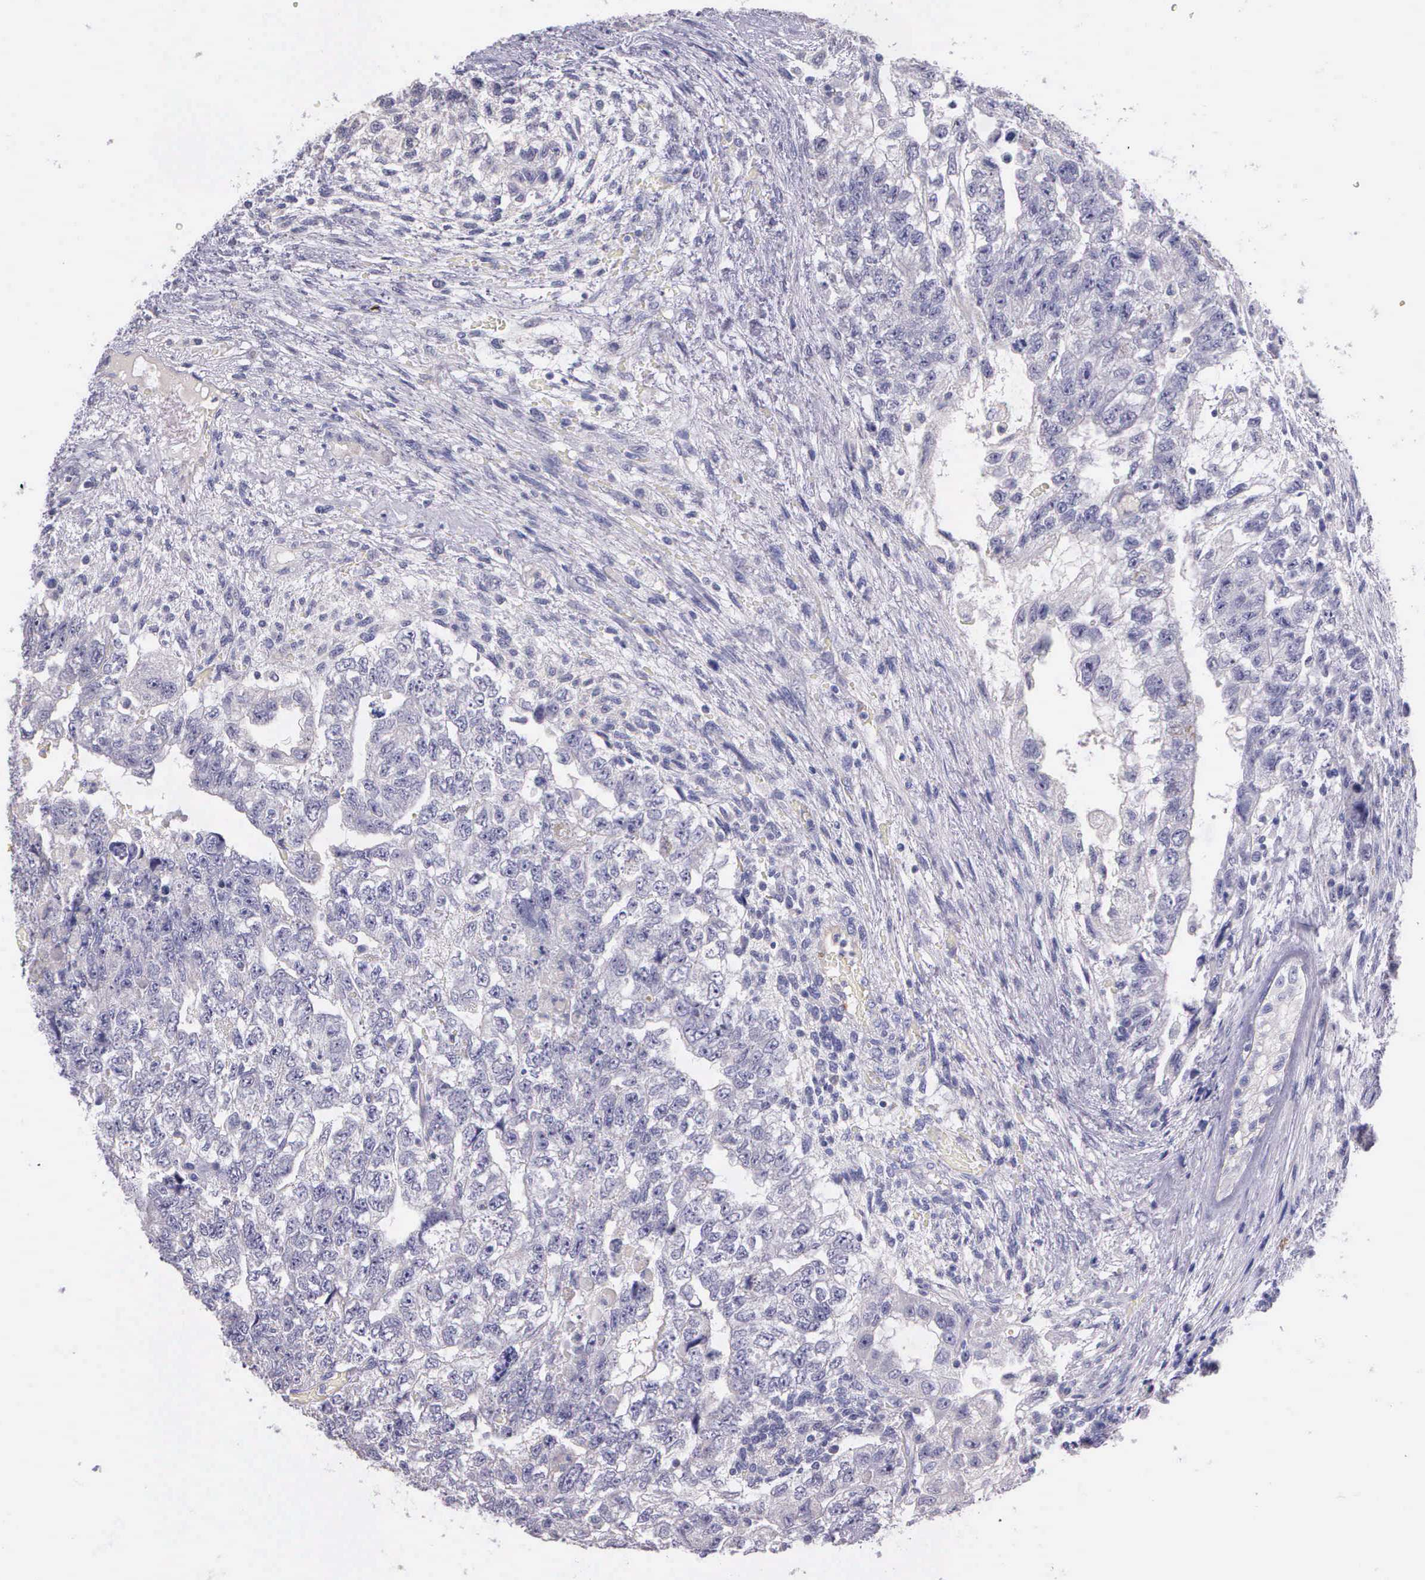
{"staining": {"intensity": "negative", "quantity": "none", "location": "none"}, "tissue": "testis cancer", "cell_type": "Tumor cells", "image_type": "cancer", "snomed": [{"axis": "morphology", "description": "Carcinoma, Embryonal, NOS"}, {"axis": "topography", "description": "Testis"}], "caption": "Tumor cells show no significant protein positivity in testis cancer.", "gene": "THSD7A", "patient": {"sex": "male", "age": 36}}